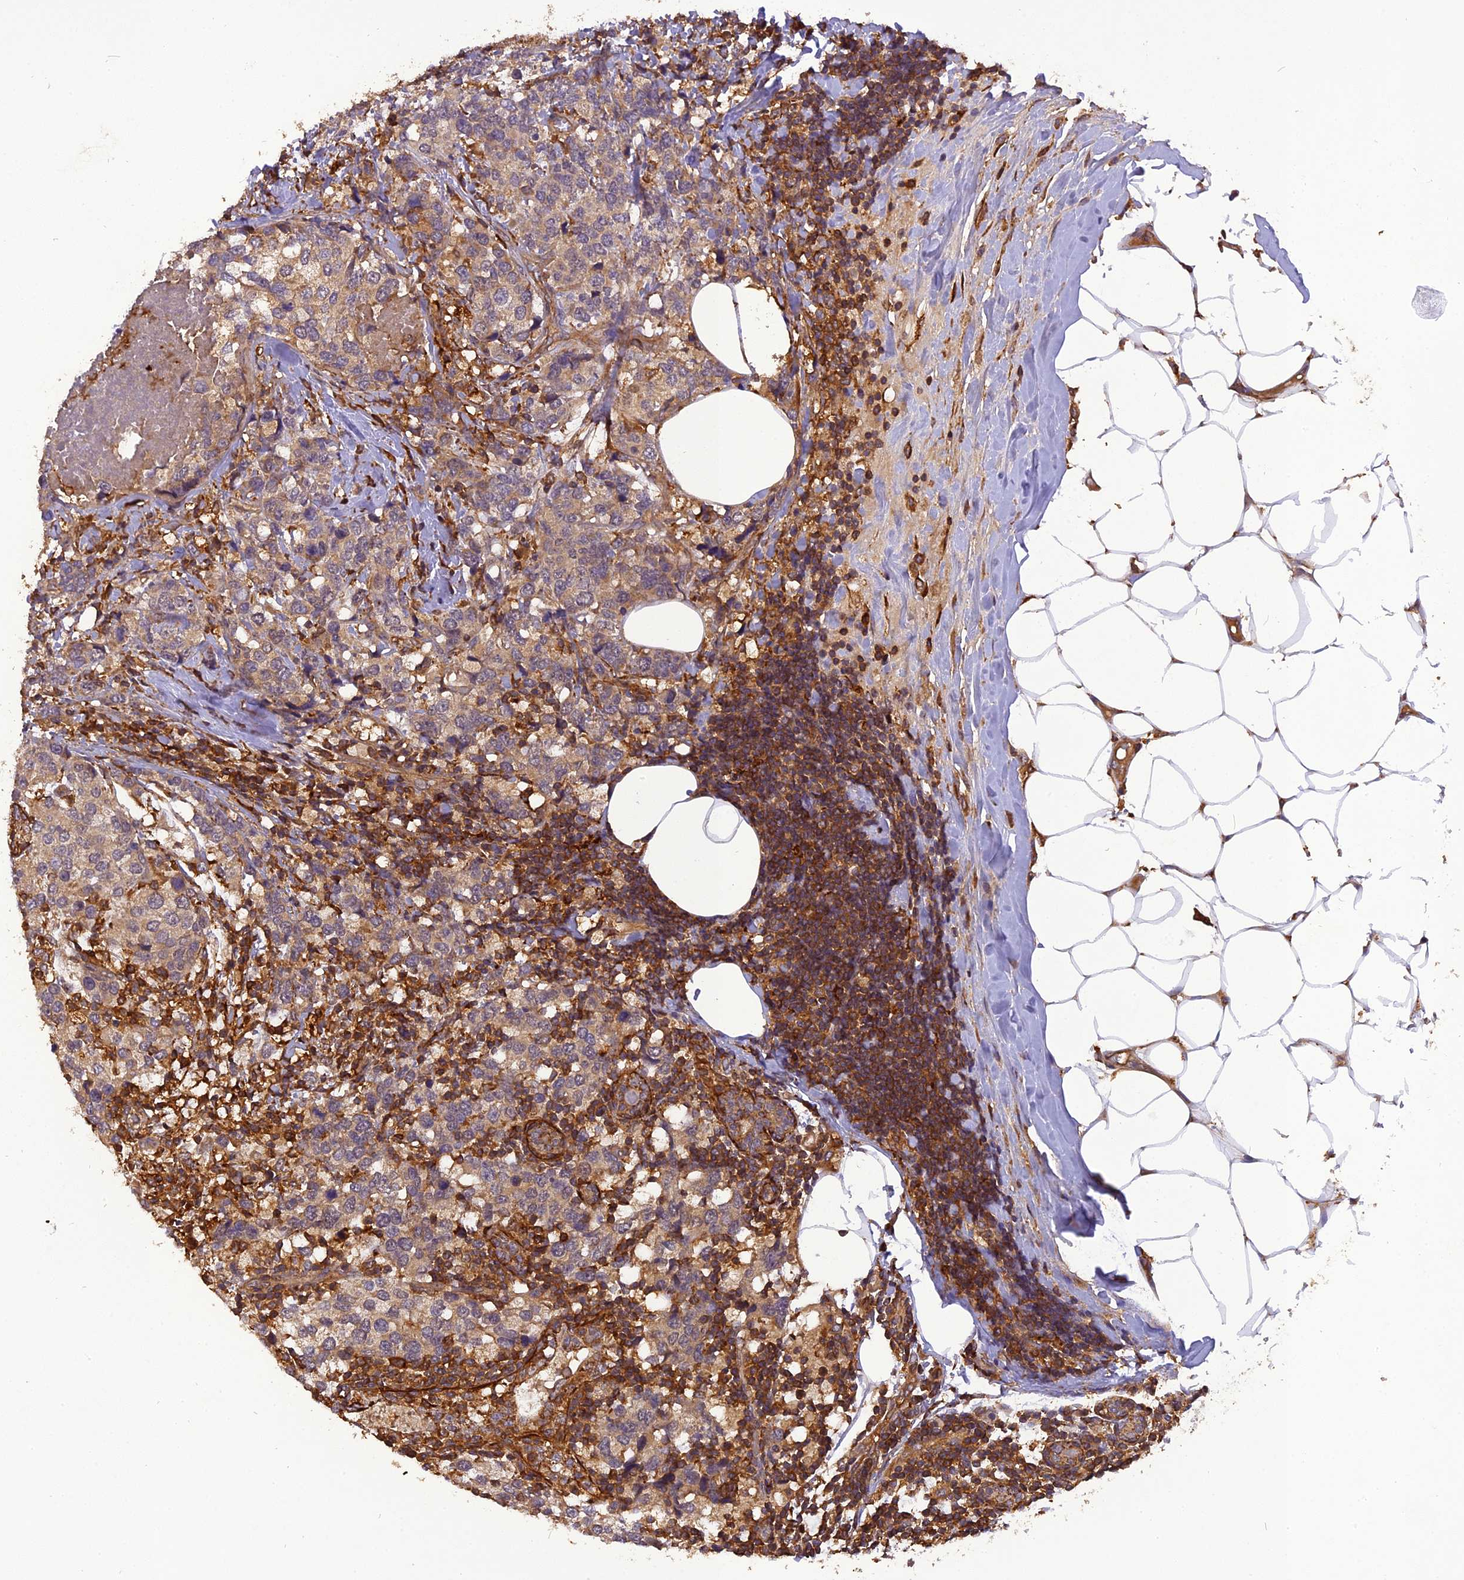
{"staining": {"intensity": "weak", "quantity": ">75%", "location": "cytoplasmic/membranous"}, "tissue": "breast cancer", "cell_type": "Tumor cells", "image_type": "cancer", "snomed": [{"axis": "morphology", "description": "Lobular carcinoma"}, {"axis": "topography", "description": "Breast"}], "caption": "Breast cancer tissue shows weak cytoplasmic/membranous expression in about >75% of tumor cells The staining is performed using DAB brown chromogen to label protein expression. The nuclei are counter-stained blue using hematoxylin.", "gene": "STOML1", "patient": {"sex": "female", "age": 59}}